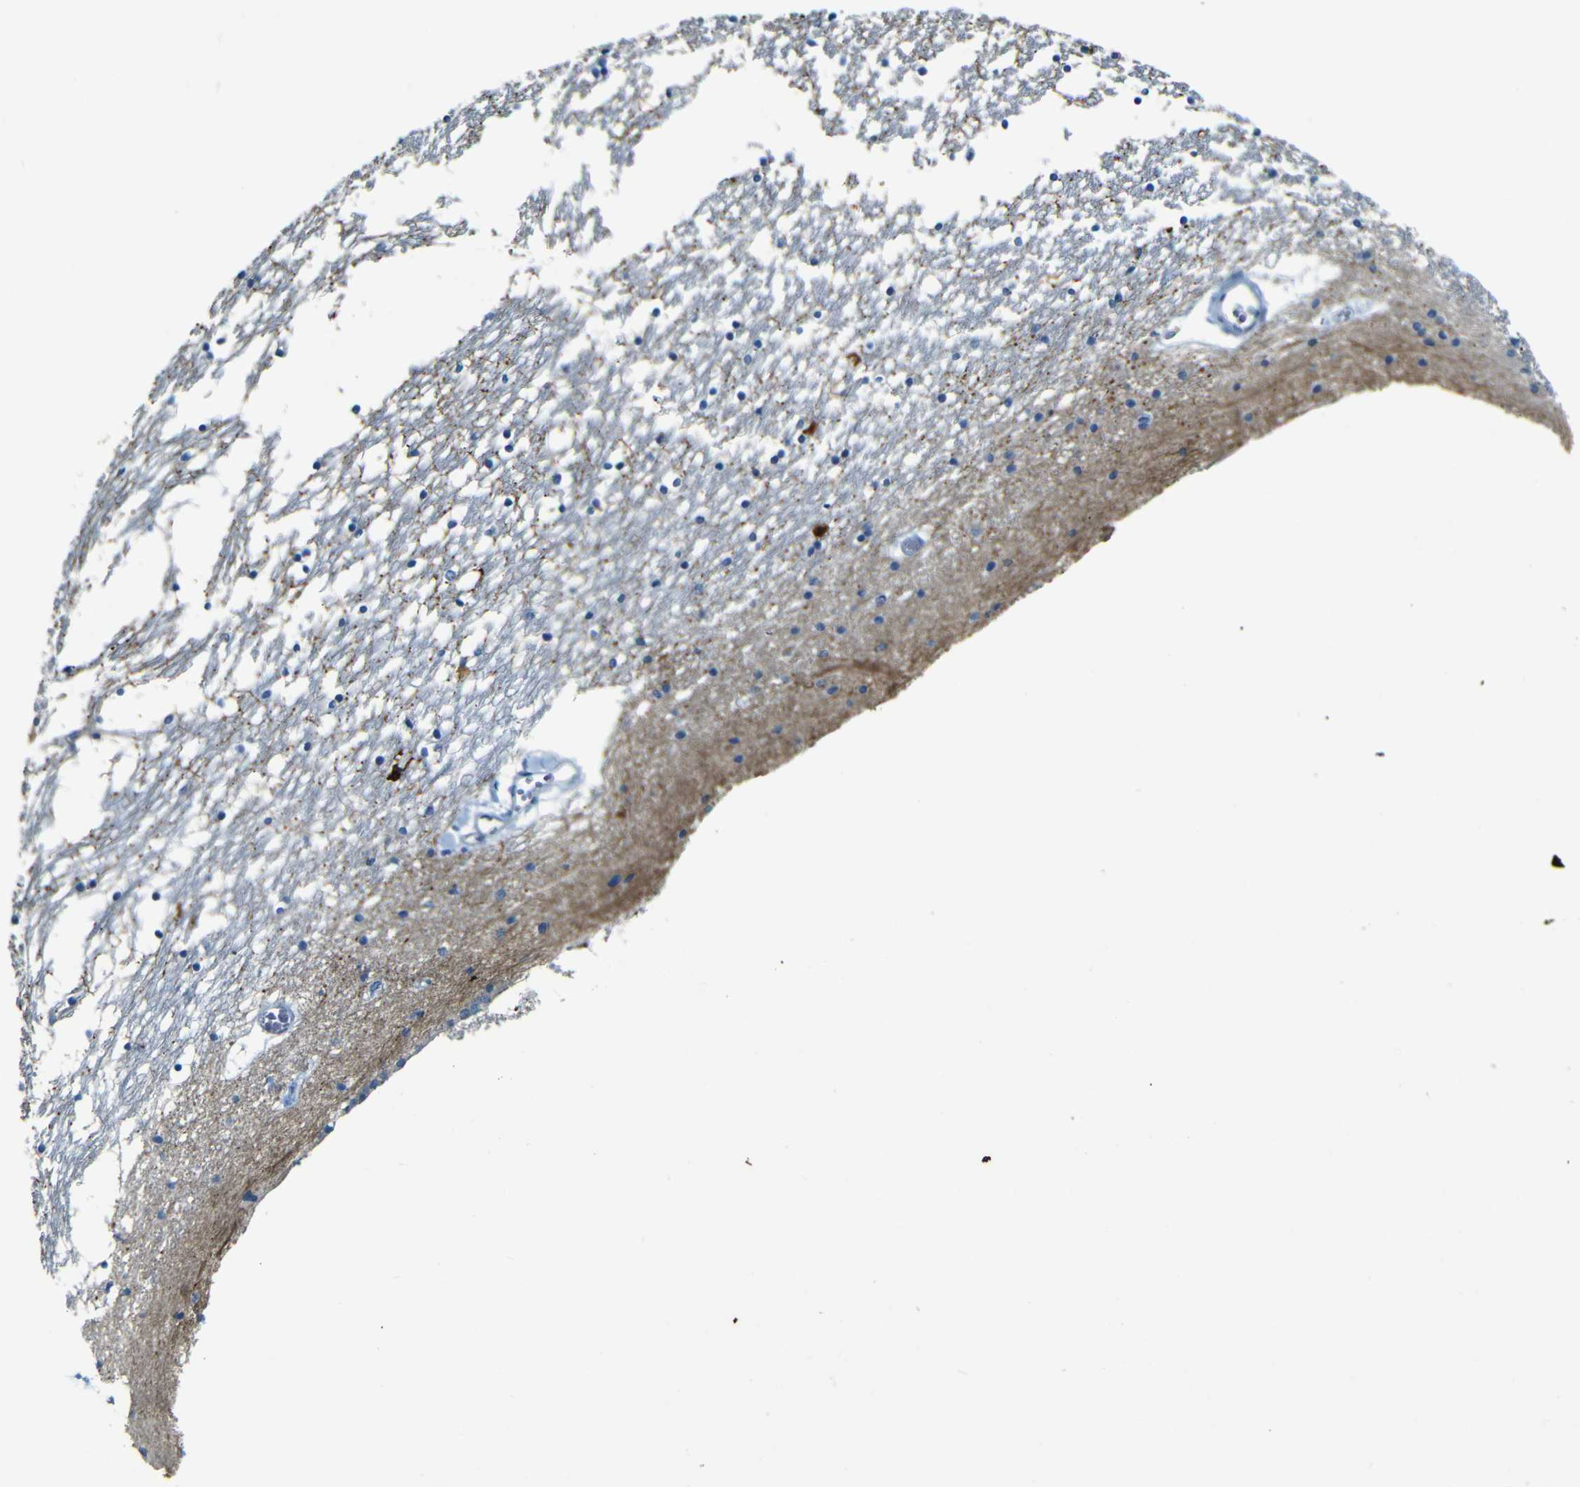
{"staining": {"intensity": "negative", "quantity": "none", "location": "none"}, "tissue": "caudate", "cell_type": "Glial cells", "image_type": "normal", "snomed": [{"axis": "morphology", "description": "Normal tissue, NOS"}, {"axis": "topography", "description": "Lateral ventricle wall"}], "caption": "An IHC histopathology image of benign caudate is shown. There is no staining in glial cells of caudate.", "gene": "ZMAT1", "patient": {"sex": "male", "age": 45}}